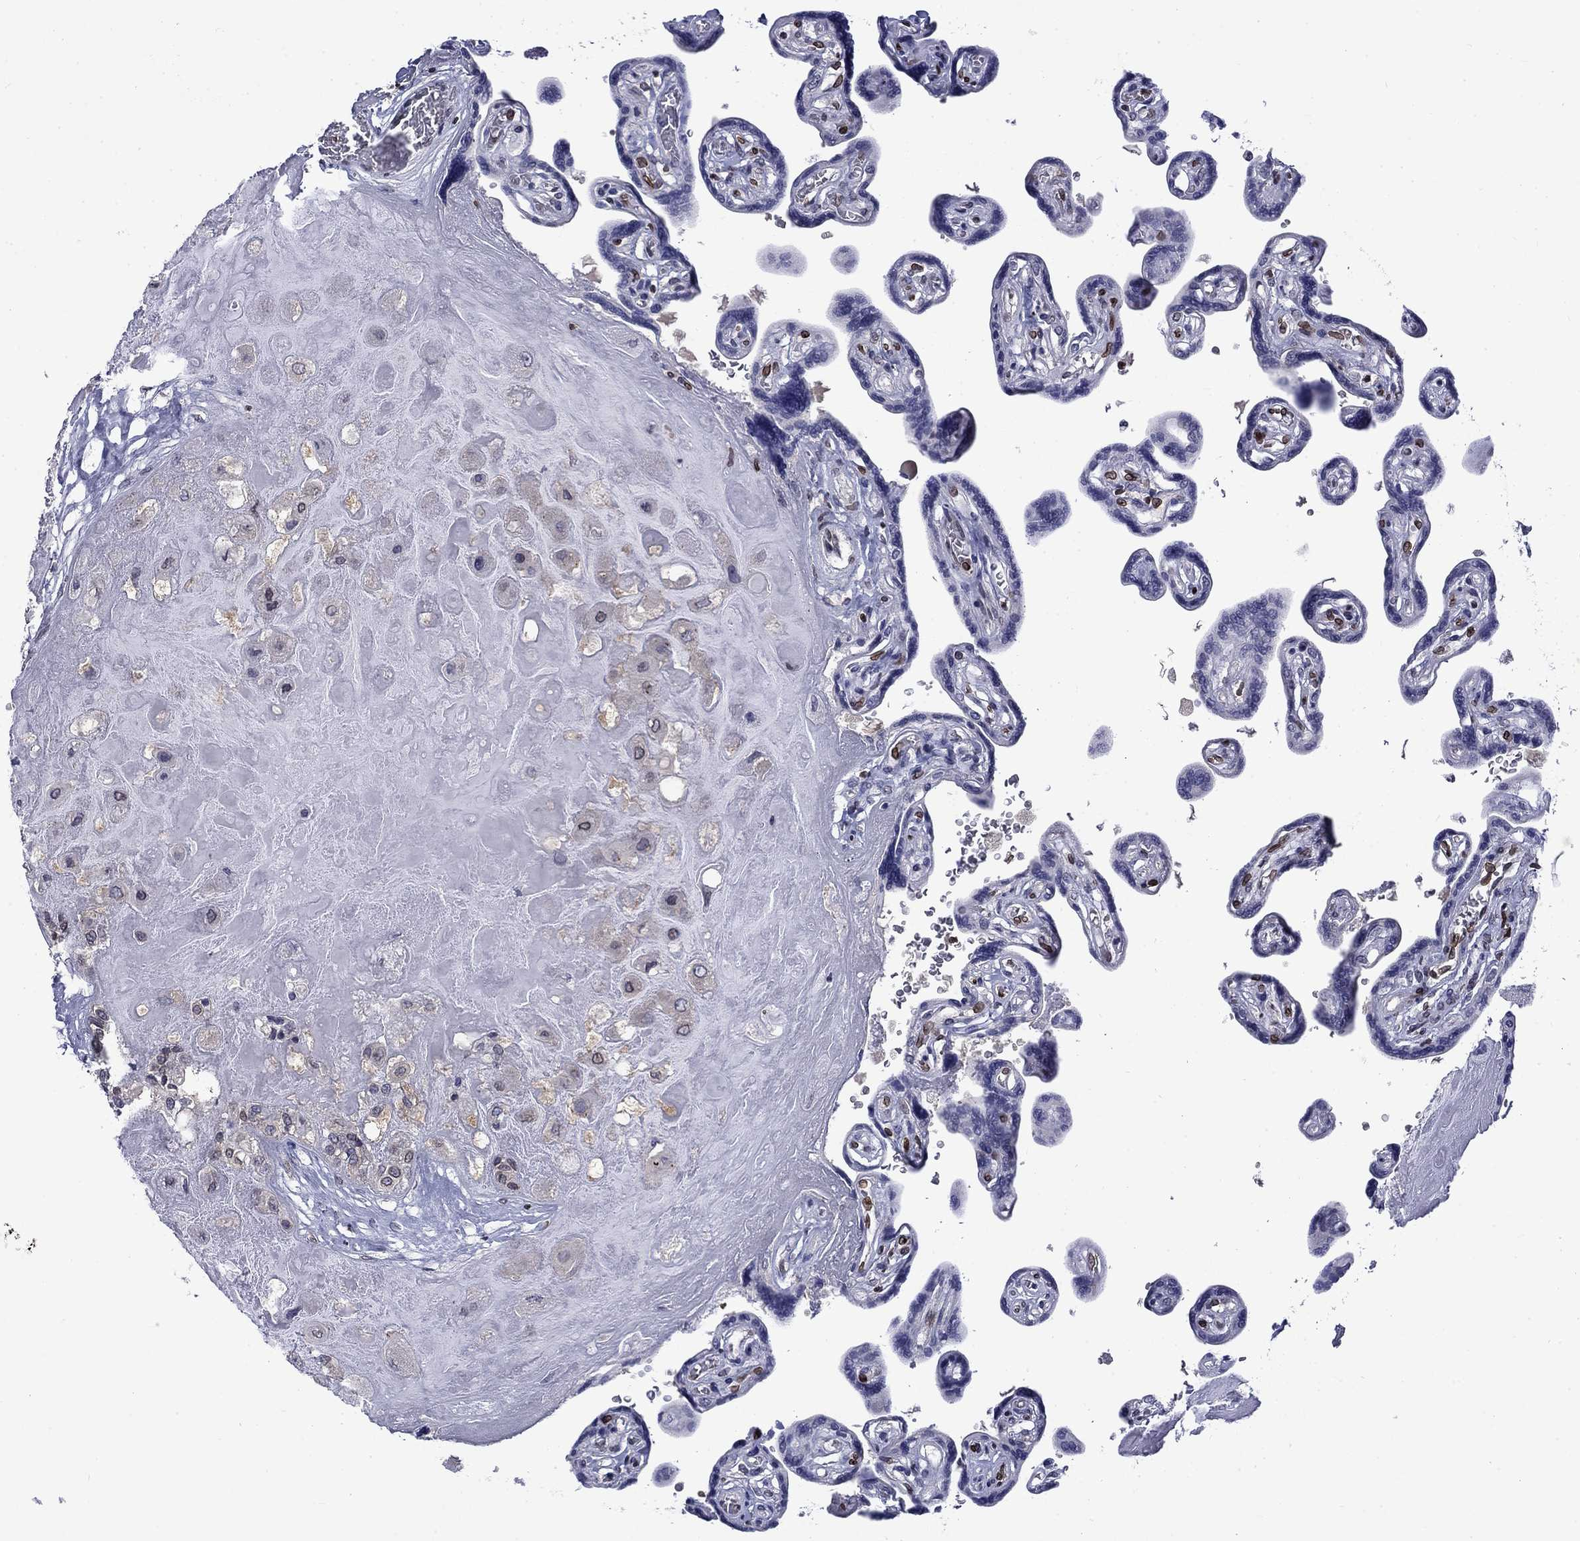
{"staining": {"intensity": "negative", "quantity": "none", "location": "none"}, "tissue": "placenta", "cell_type": "Decidual cells", "image_type": "normal", "snomed": [{"axis": "morphology", "description": "Normal tissue, NOS"}, {"axis": "topography", "description": "Placenta"}], "caption": "Protein analysis of benign placenta demonstrates no significant positivity in decidual cells.", "gene": "SLA", "patient": {"sex": "female", "age": 32}}